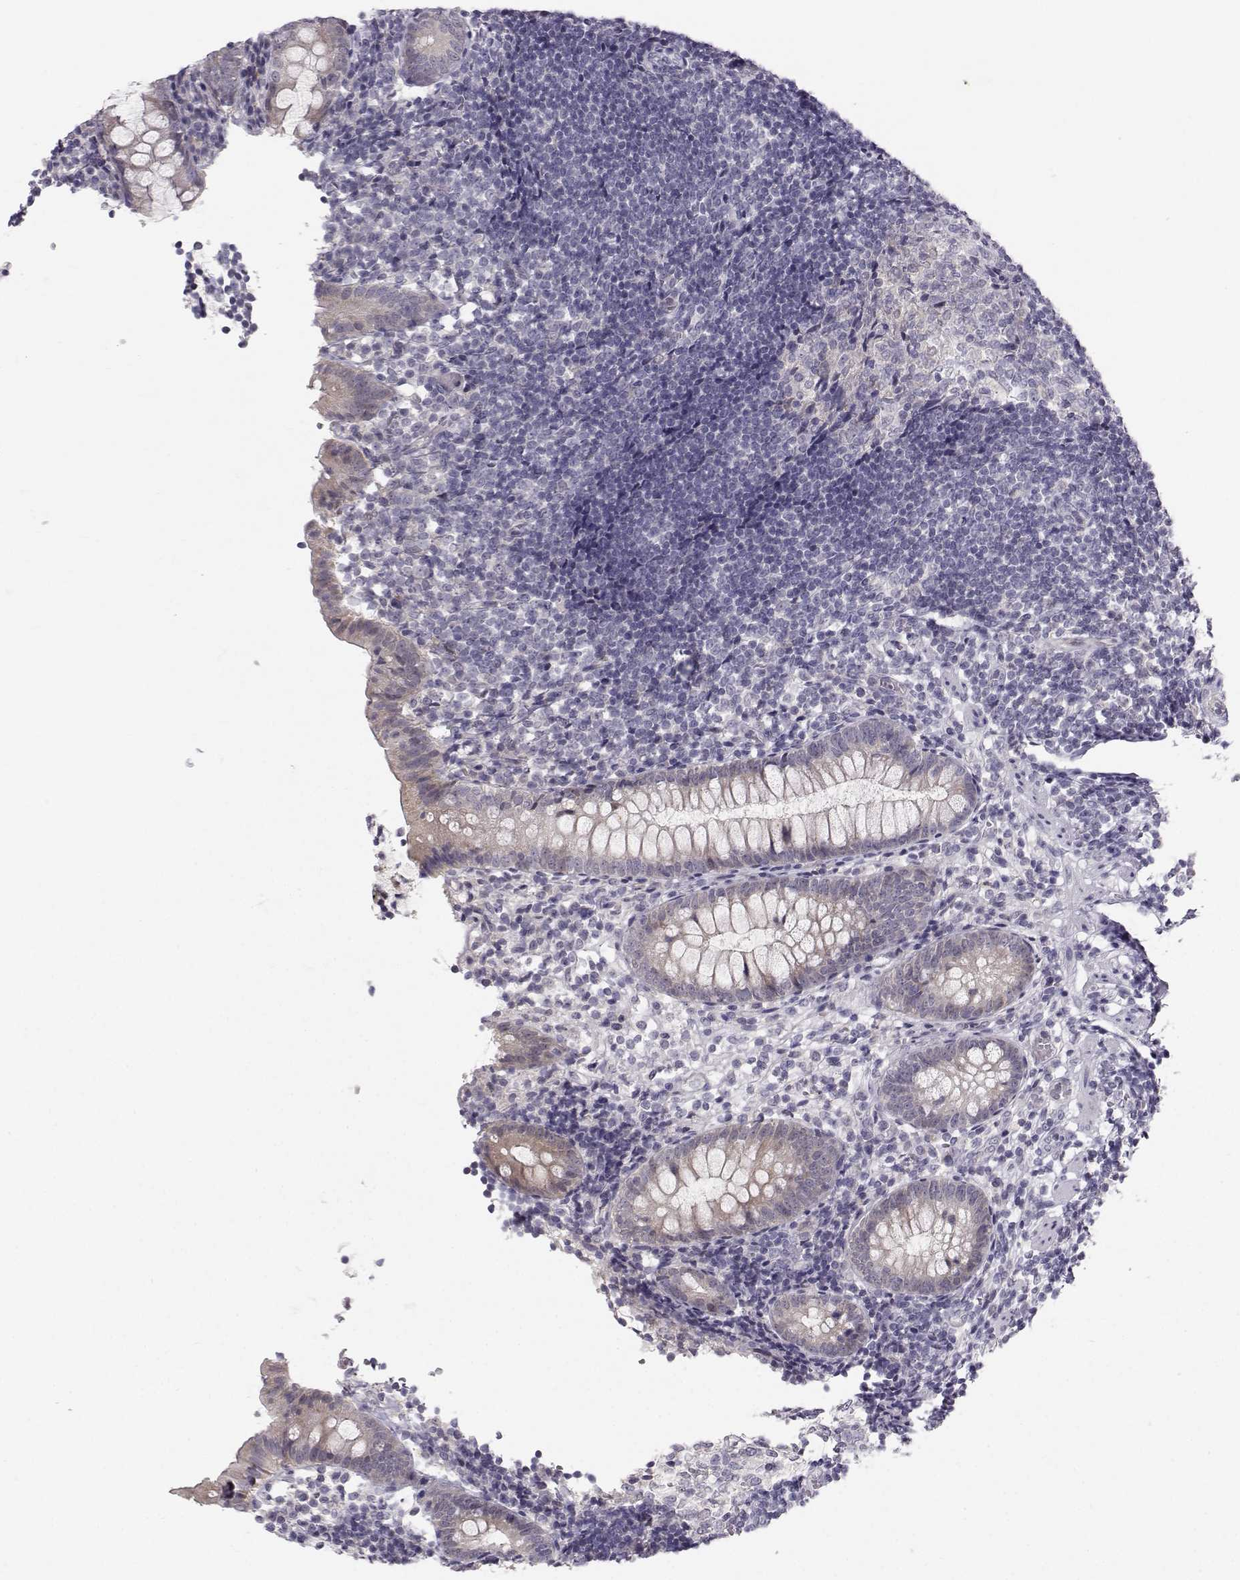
{"staining": {"intensity": "negative", "quantity": "none", "location": "none"}, "tissue": "appendix", "cell_type": "Glandular cells", "image_type": "normal", "snomed": [{"axis": "morphology", "description": "Normal tissue, NOS"}, {"axis": "topography", "description": "Appendix"}], "caption": "Immunohistochemical staining of unremarkable appendix demonstrates no significant expression in glandular cells.", "gene": "ZNF185", "patient": {"sex": "female", "age": 40}}